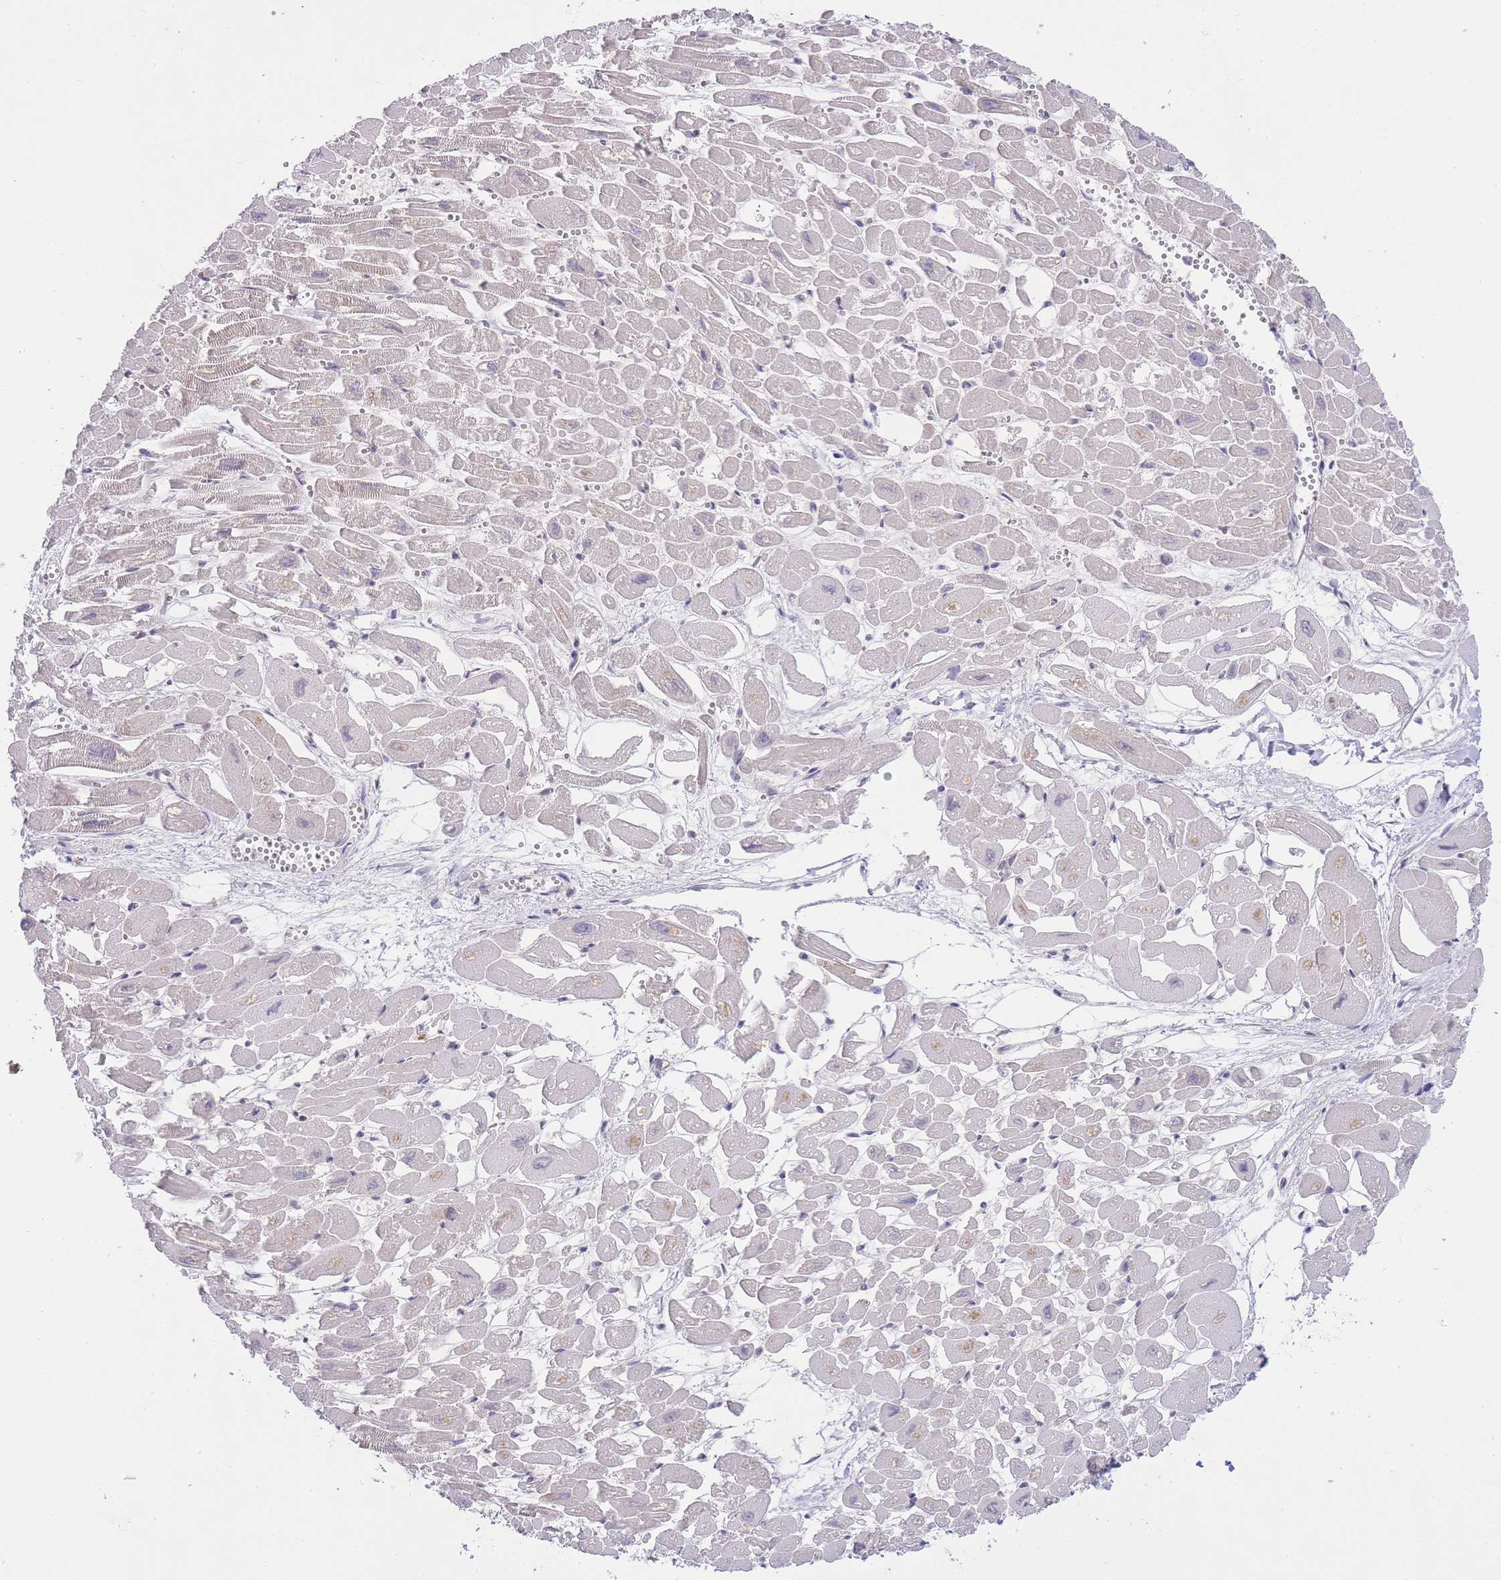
{"staining": {"intensity": "negative", "quantity": "none", "location": "none"}, "tissue": "heart muscle", "cell_type": "Cardiomyocytes", "image_type": "normal", "snomed": [{"axis": "morphology", "description": "Normal tissue, NOS"}, {"axis": "topography", "description": "Heart"}], "caption": "A micrograph of heart muscle stained for a protein exhibits no brown staining in cardiomyocytes. (DAB (3,3'-diaminobenzidine) IHC visualized using brightfield microscopy, high magnification).", "gene": "TMED3", "patient": {"sex": "male", "age": 54}}